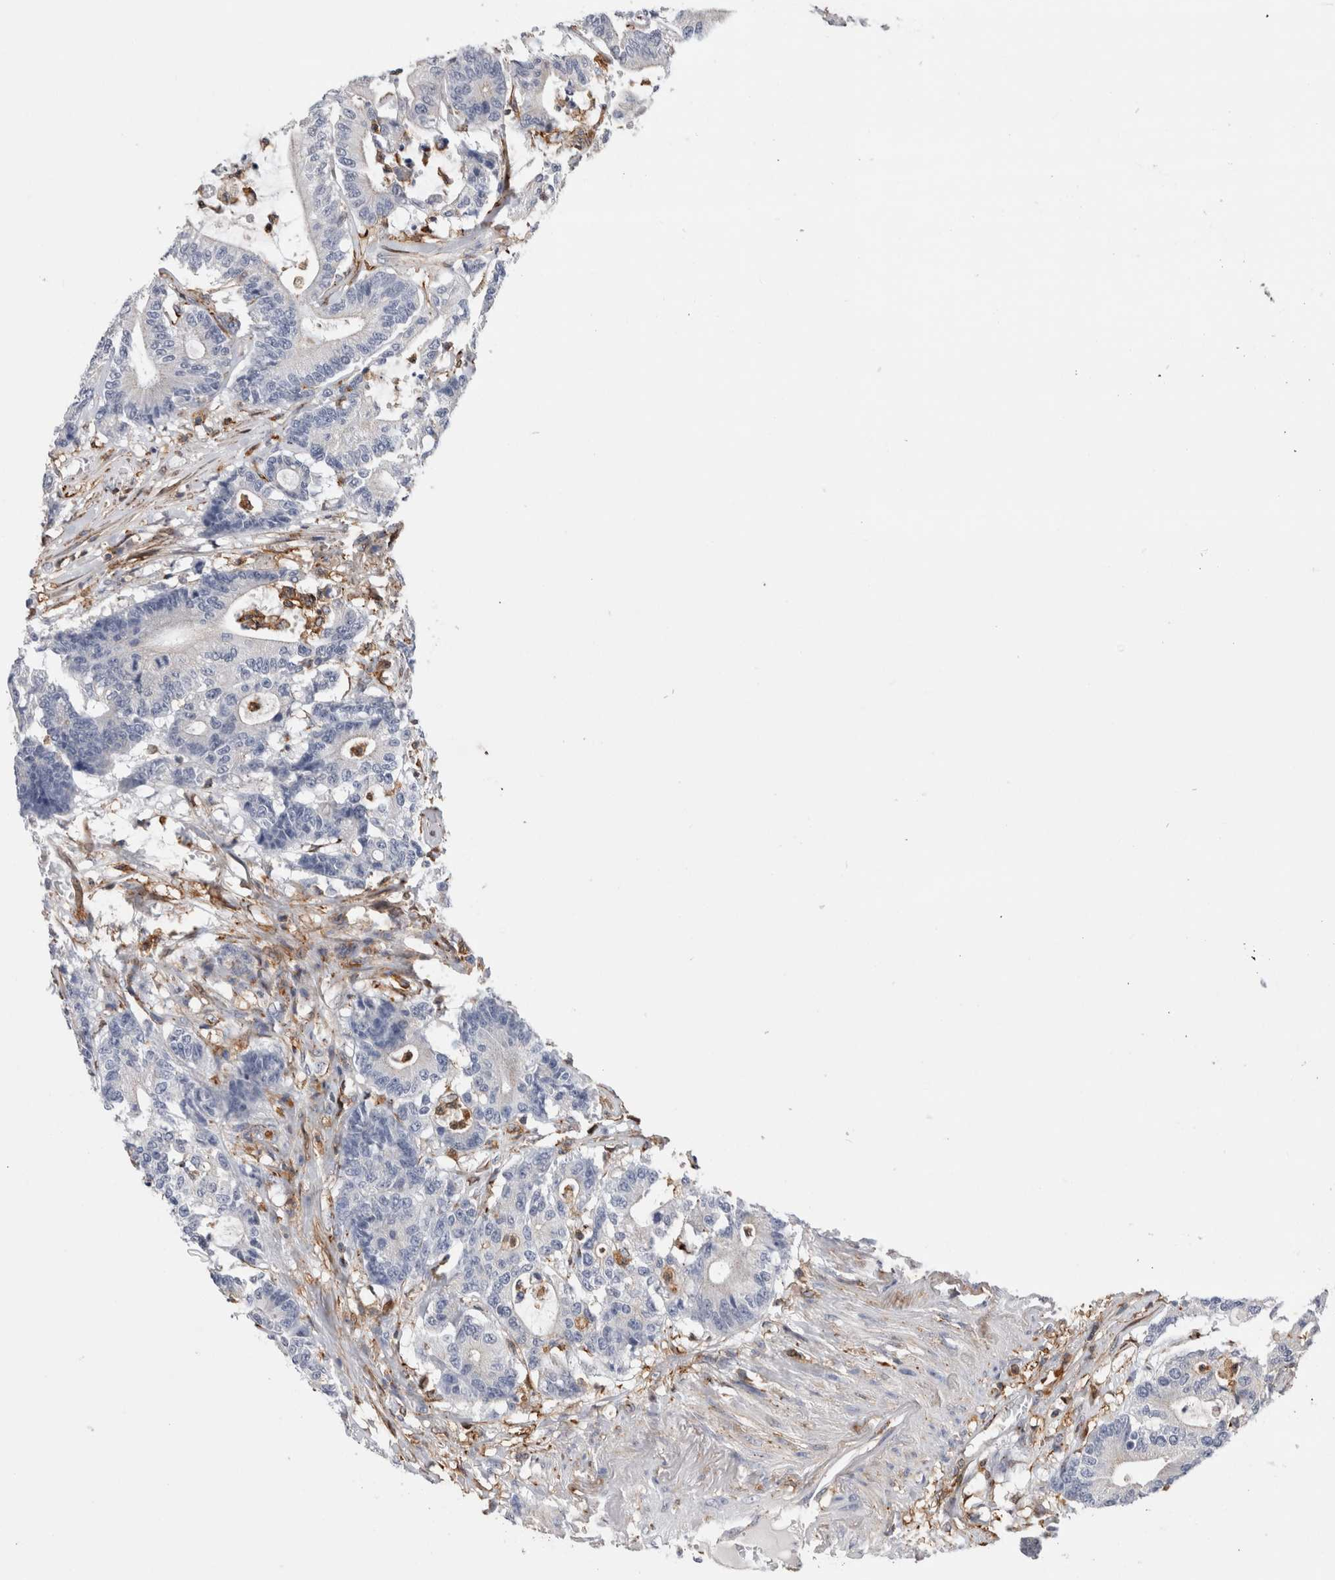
{"staining": {"intensity": "negative", "quantity": "none", "location": "none"}, "tissue": "colorectal cancer", "cell_type": "Tumor cells", "image_type": "cancer", "snomed": [{"axis": "morphology", "description": "Adenocarcinoma, NOS"}, {"axis": "topography", "description": "Colon"}], "caption": "Tumor cells show no significant protein expression in colorectal cancer (adenocarcinoma).", "gene": "CCDC88B", "patient": {"sex": "female", "age": 84}}